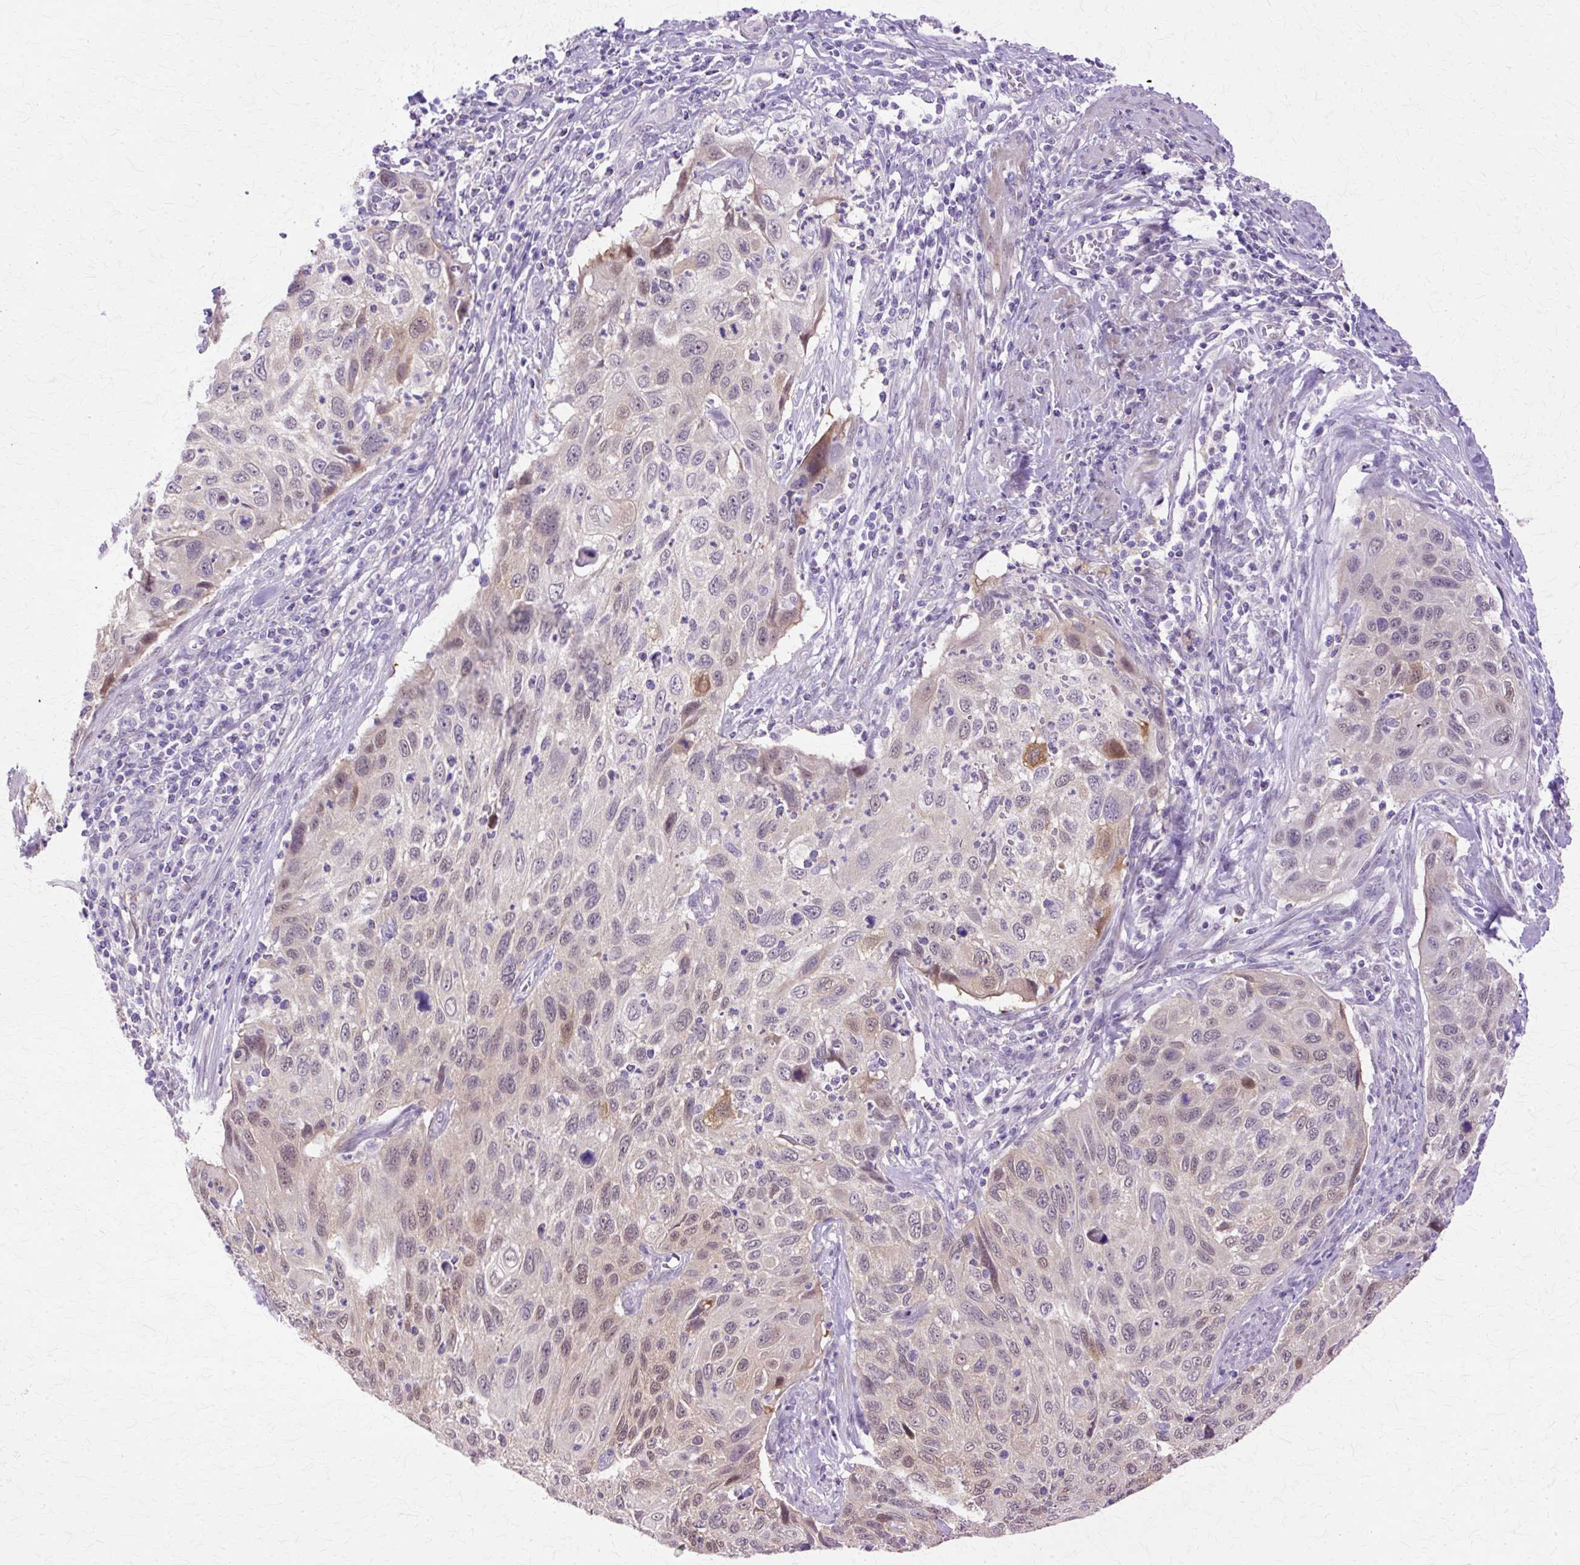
{"staining": {"intensity": "moderate", "quantity": "<25%", "location": "cytoplasmic/membranous,nuclear"}, "tissue": "cervical cancer", "cell_type": "Tumor cells", "image_type": "cancer", "snomed": [{"axis": "morphology", "description": "Squamous cell carcinoma, NOS"}, {"axis": "topography", "description": "Cervix"}], "caption": "Protein expression analysis of human cervical cancer (squamous cell carcinoma) reveals moderate cytoplasmic/membranous and nuclear staining in approximately <25% of tumor cells. (DAB (3,3'-diaminobenzidine) = brown stain, brightfield microscopy at high magnification).", "gene": "HSPA8", "patient": {"sex": "female", "age": 70}}